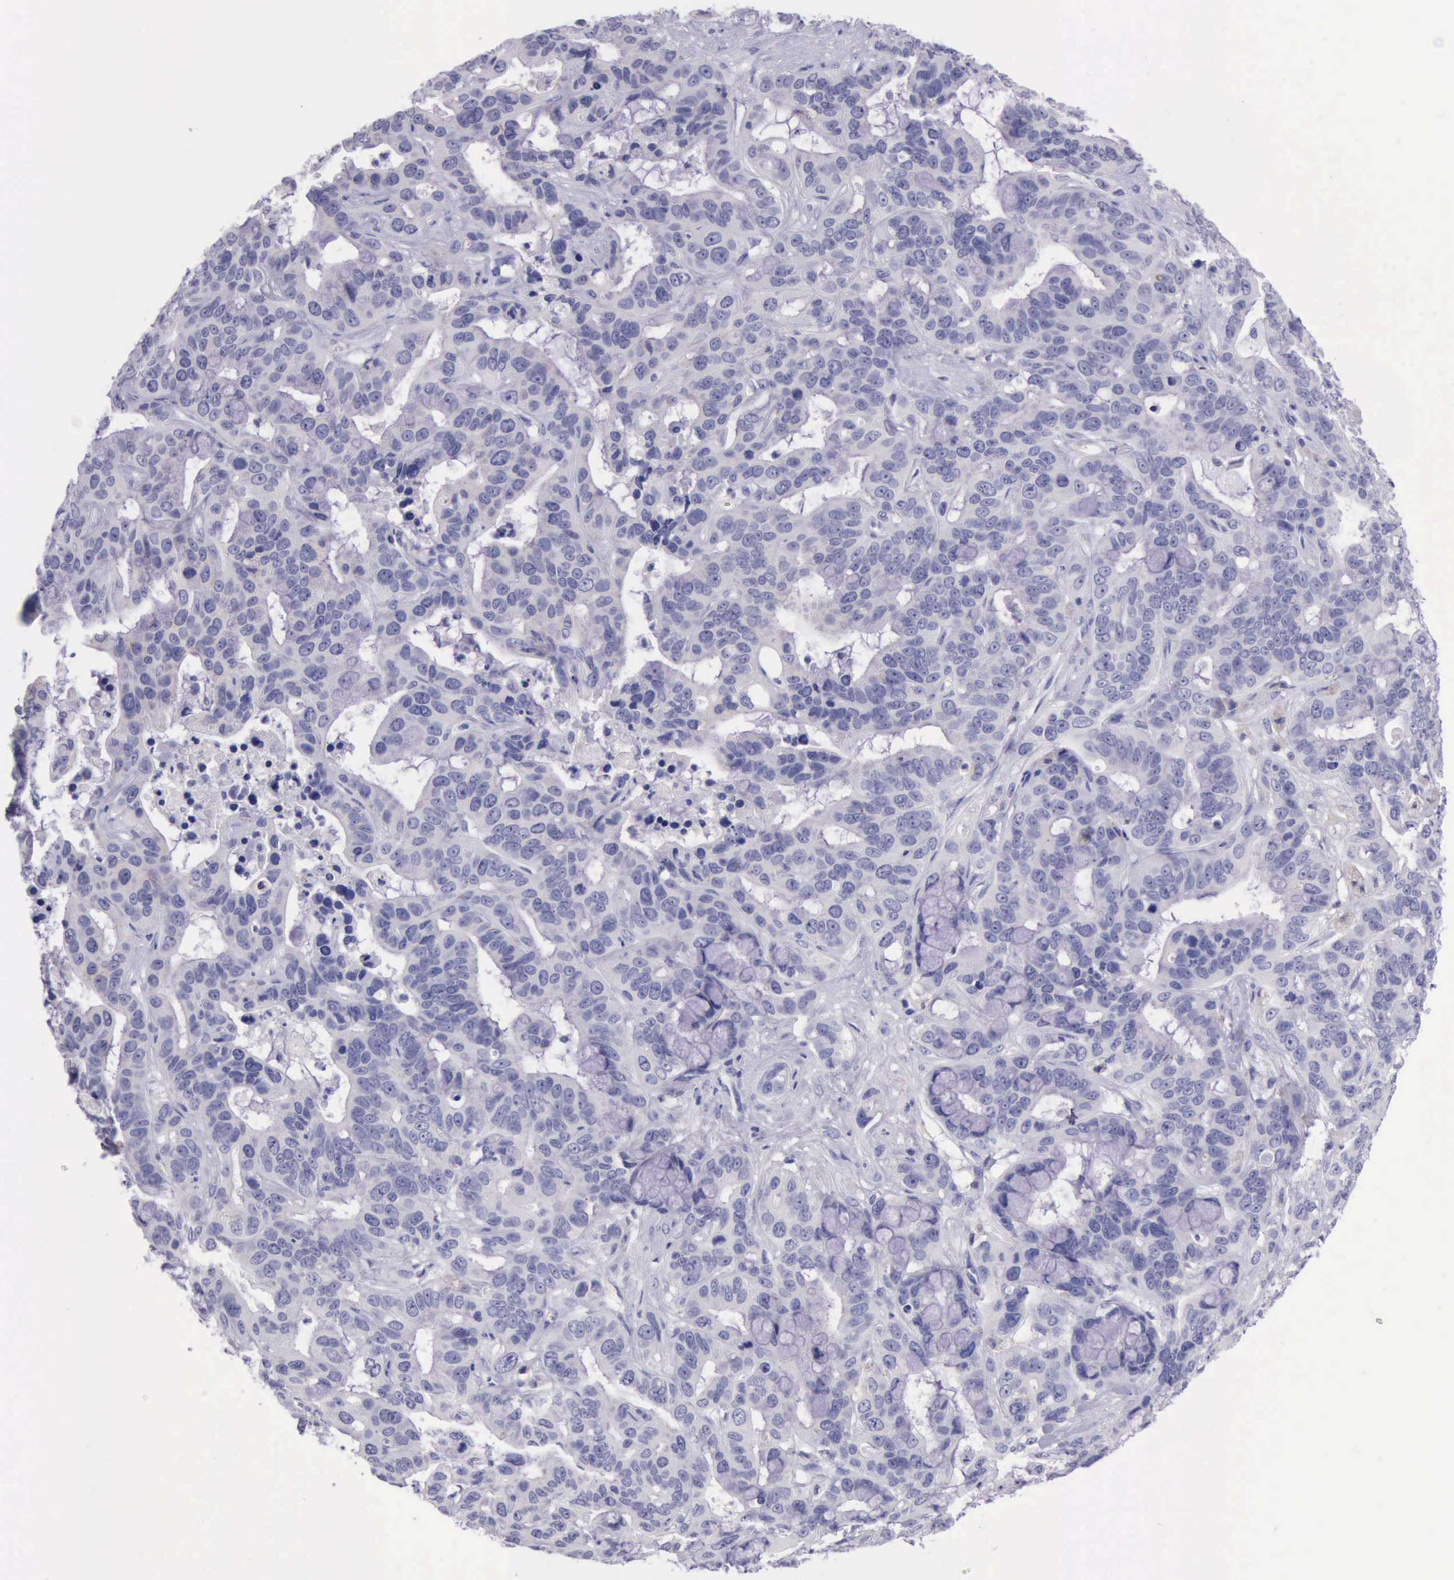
{"staining": {"intensity": "negative", "quantity": "none", "location": "none"}, "tissue": "liver cancer", "cell_type": "Tumor cells", "image_type": "cancer", "snomed": [{"axis": "morphology", "description": "Cholangiocarcinoma"}, {"axis": "topography", "description": "Liver"}], "caption": "This is an immunohistochemistry (IHC) micrograph of human liver cholangiocarcinoma. There is no positivity in tumor cells.", "gene": "LRFN5", "patient": {"sex": "female", "age": 65}}